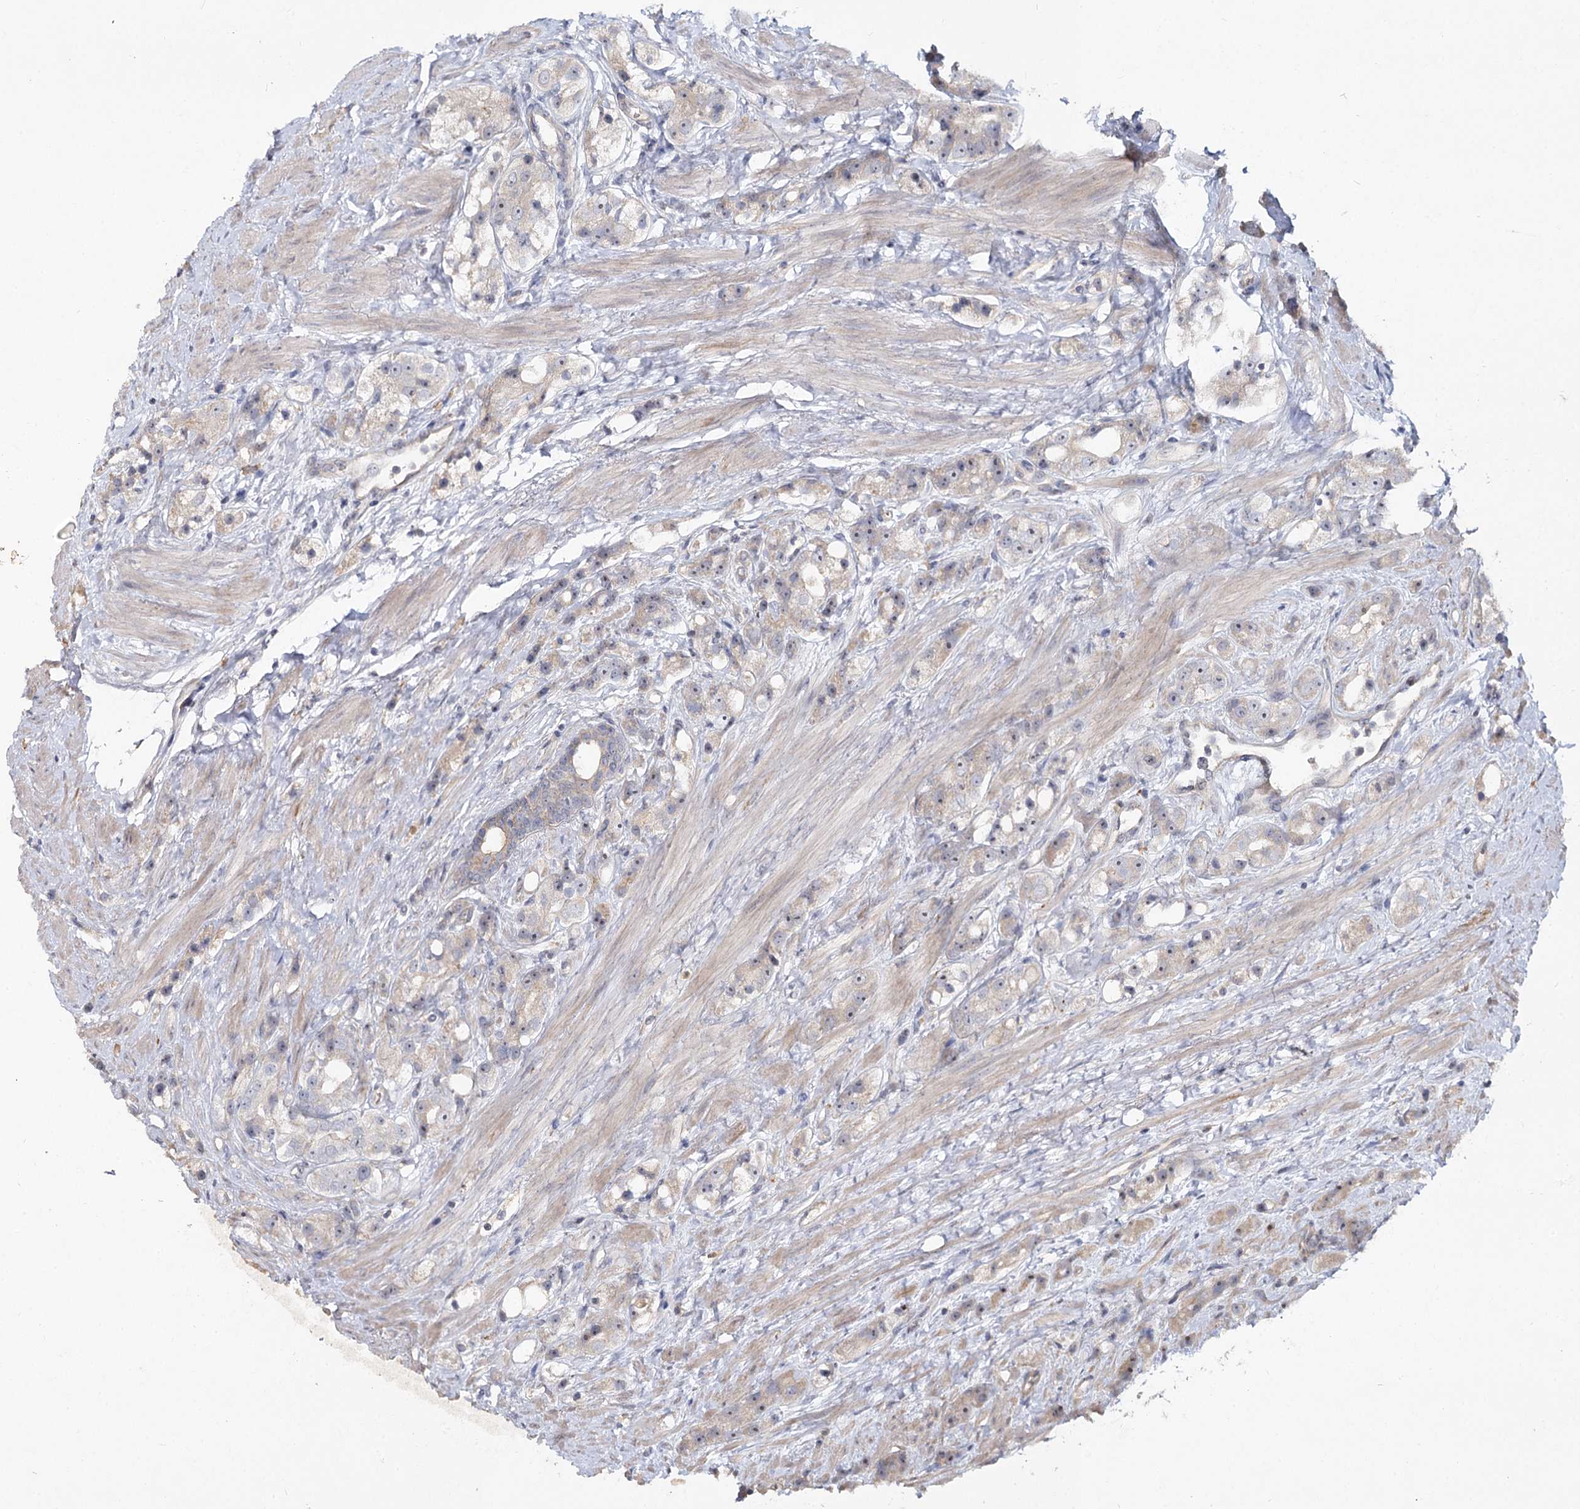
{"staining": {"intensity": "negative", "quantity": "none", "location": "none"}, "tissue": "prostate cancer", "cell_type": "Tumor cells", "image_type": "cancer", "snomed": [{"axis": "morphology", "description": "Adenocarcinoma, NOS"}, {"axis": "topography", "description": "Prostate"}], "caption": "Immunohistochemistry histopathology image of neoplastic tissue: prostate cancer stained with DAB shows no significant protein staining in tumor cells.", "gene": "ANGPTL5", "patient": {"sex": "male", "age": 79}}